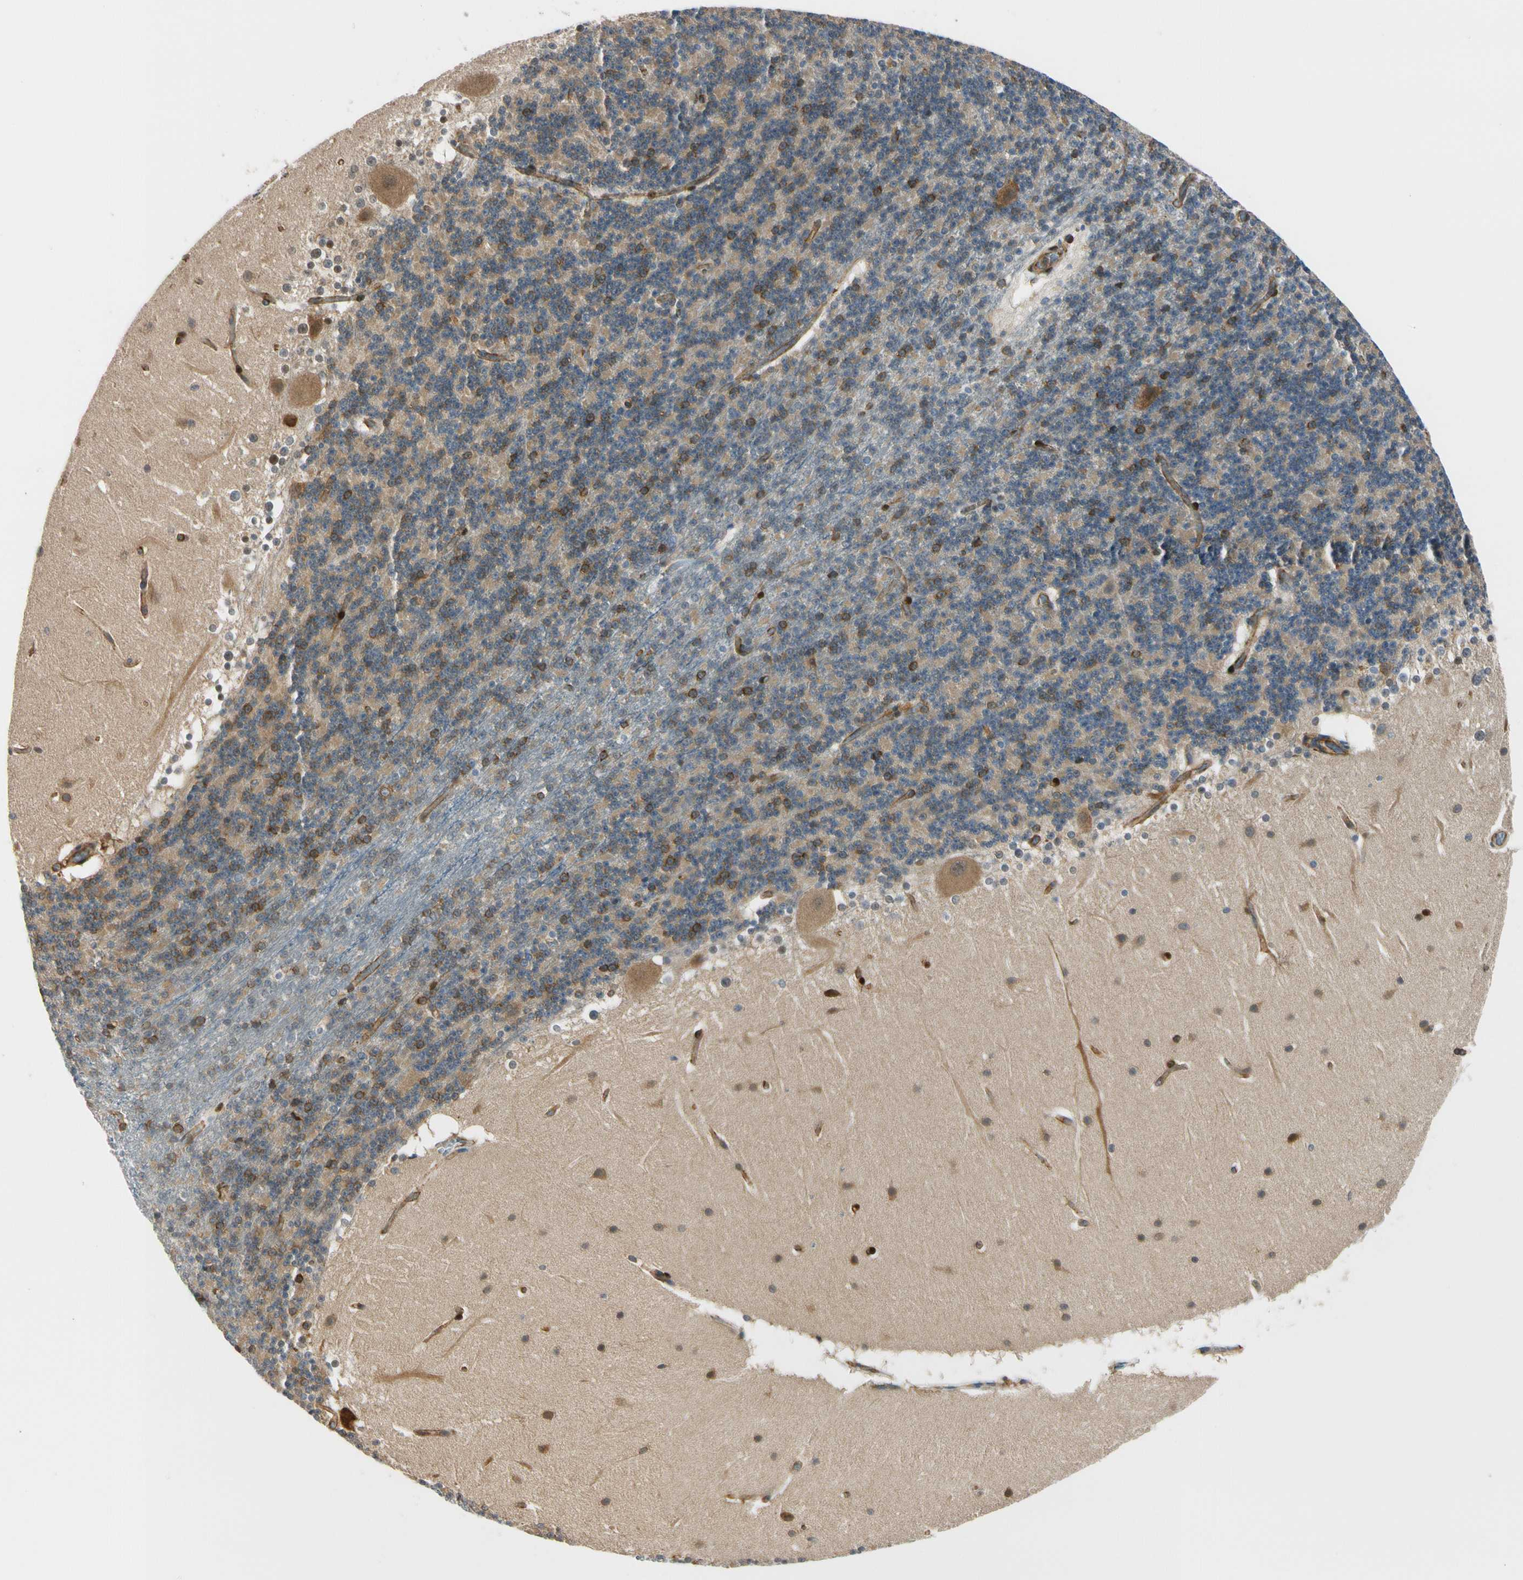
{"staining": {"intensity": "weak", "quantity": "25%-75%", "location": "cytoplasmic/membranous"}, "tissue": "cerebellum", "cell_type": "Cells in granular layer", "image_type": "normal", "snomed": [{"axis": "morphology", "description": "Normal tissue, NOS"}, {"axis": "topography", "description": "Cerebellum"}], "caption": "Cells in granular layer show weak cytoplasmic/membranous positivity in approximately 25%-75% of cells in unremarkable cerebellum. The staining was performed using DAB (3,3'-diaminobenzidine) to visualize the protein expression in brown, while the nuclei were stained in blue with hematoxylin (Magnification: 20x).", "gene": "RASGRF1", "patient": {"sex": "female", "age": 19}}